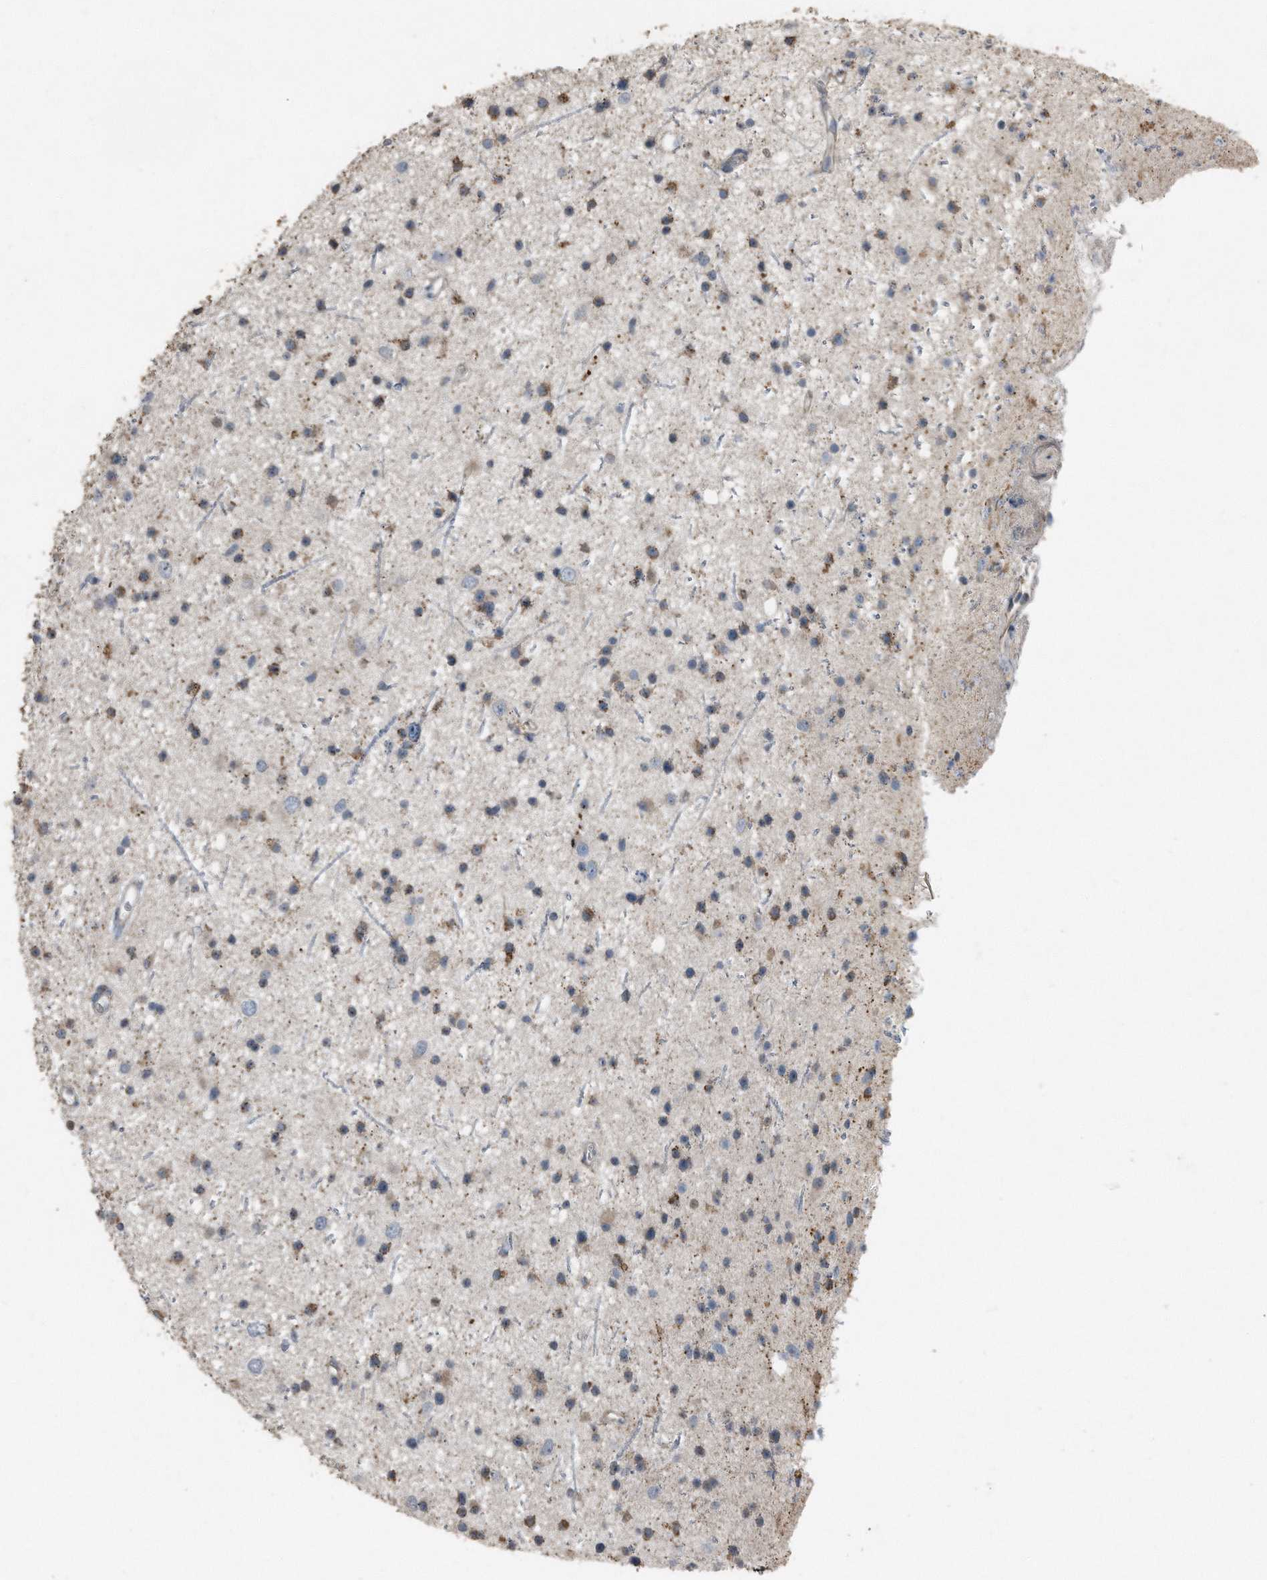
{"staining": {"intensity": "moderate", "quantity": "<25%", "location": "cytoplasmic/membranous"}, "tissue": "glioma", "cell_type": "Tumor cells", "image_type": "cancer", "snomed": [{"axis": "morphology", "description": "Glioma, malignant, Low grade"}, {"axis": "topography", "description": "Cerebral cortex"}], "caption": "Immunohistochemical staining of glioma displays low levels of moderate cytoplasmic/membranous protein positivity in about <25% of tumor cells.", "gene": "C9", "patient": {"sex": "female", "age": 39}}